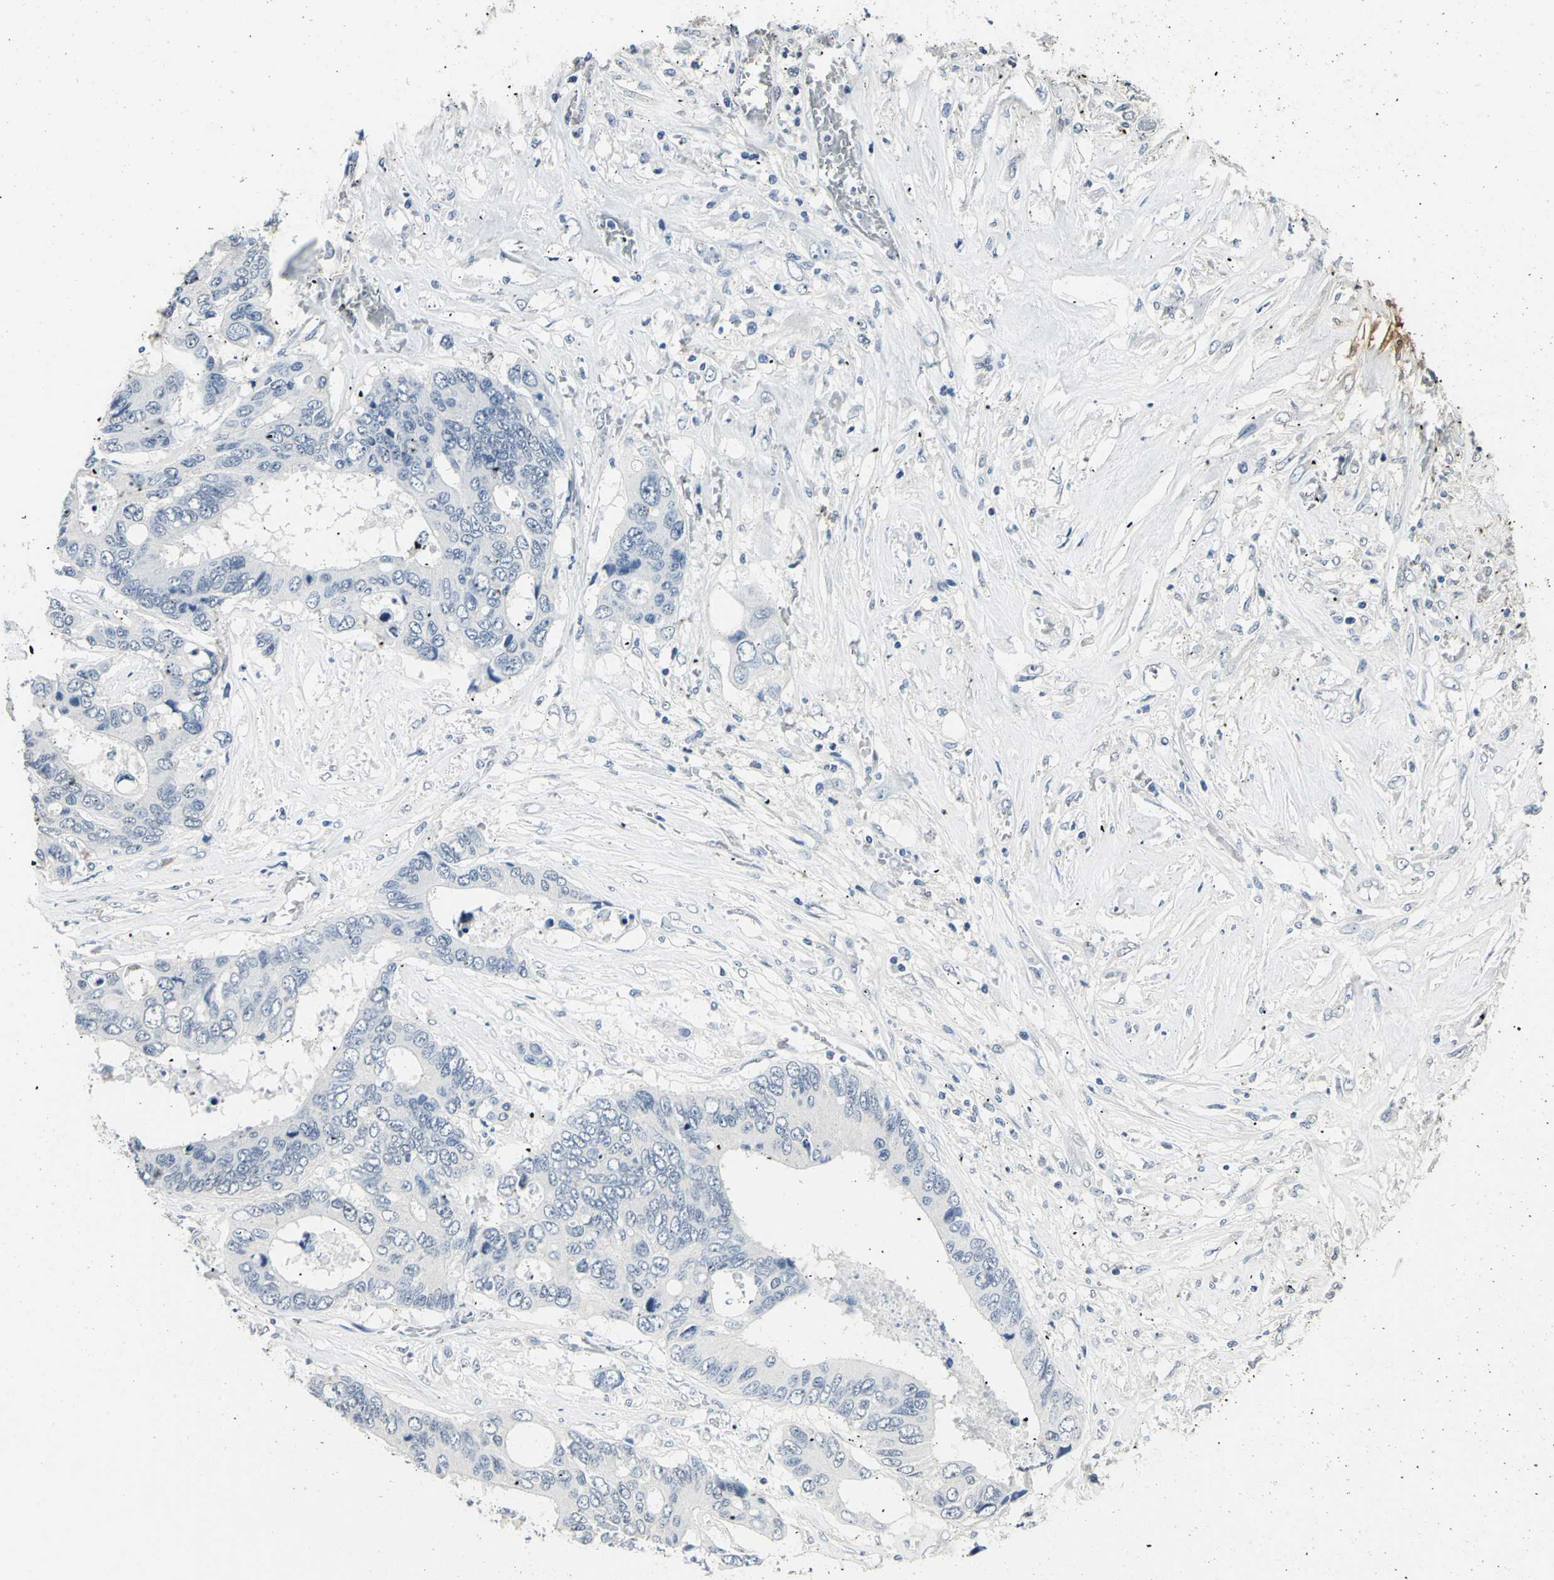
{"staining": {"intensity": "negative", "quantity": "none", "location": "none"}, "tissue": "colorectal cancer", "cell_type": "Tumor cells", "image_type": "cancer", "snomed": [{"axis": "morphology", "description": "Adenocarcinoma, NOS"}, {"axis": "topography", "description": "Rectum"}], "caption": "The histopathology image exhibits no staining of tumor cells in colorectal cancer (adenocarcinoma).", "gene": "MEIS2", "patient": {"sex": "male", "age": 55}}